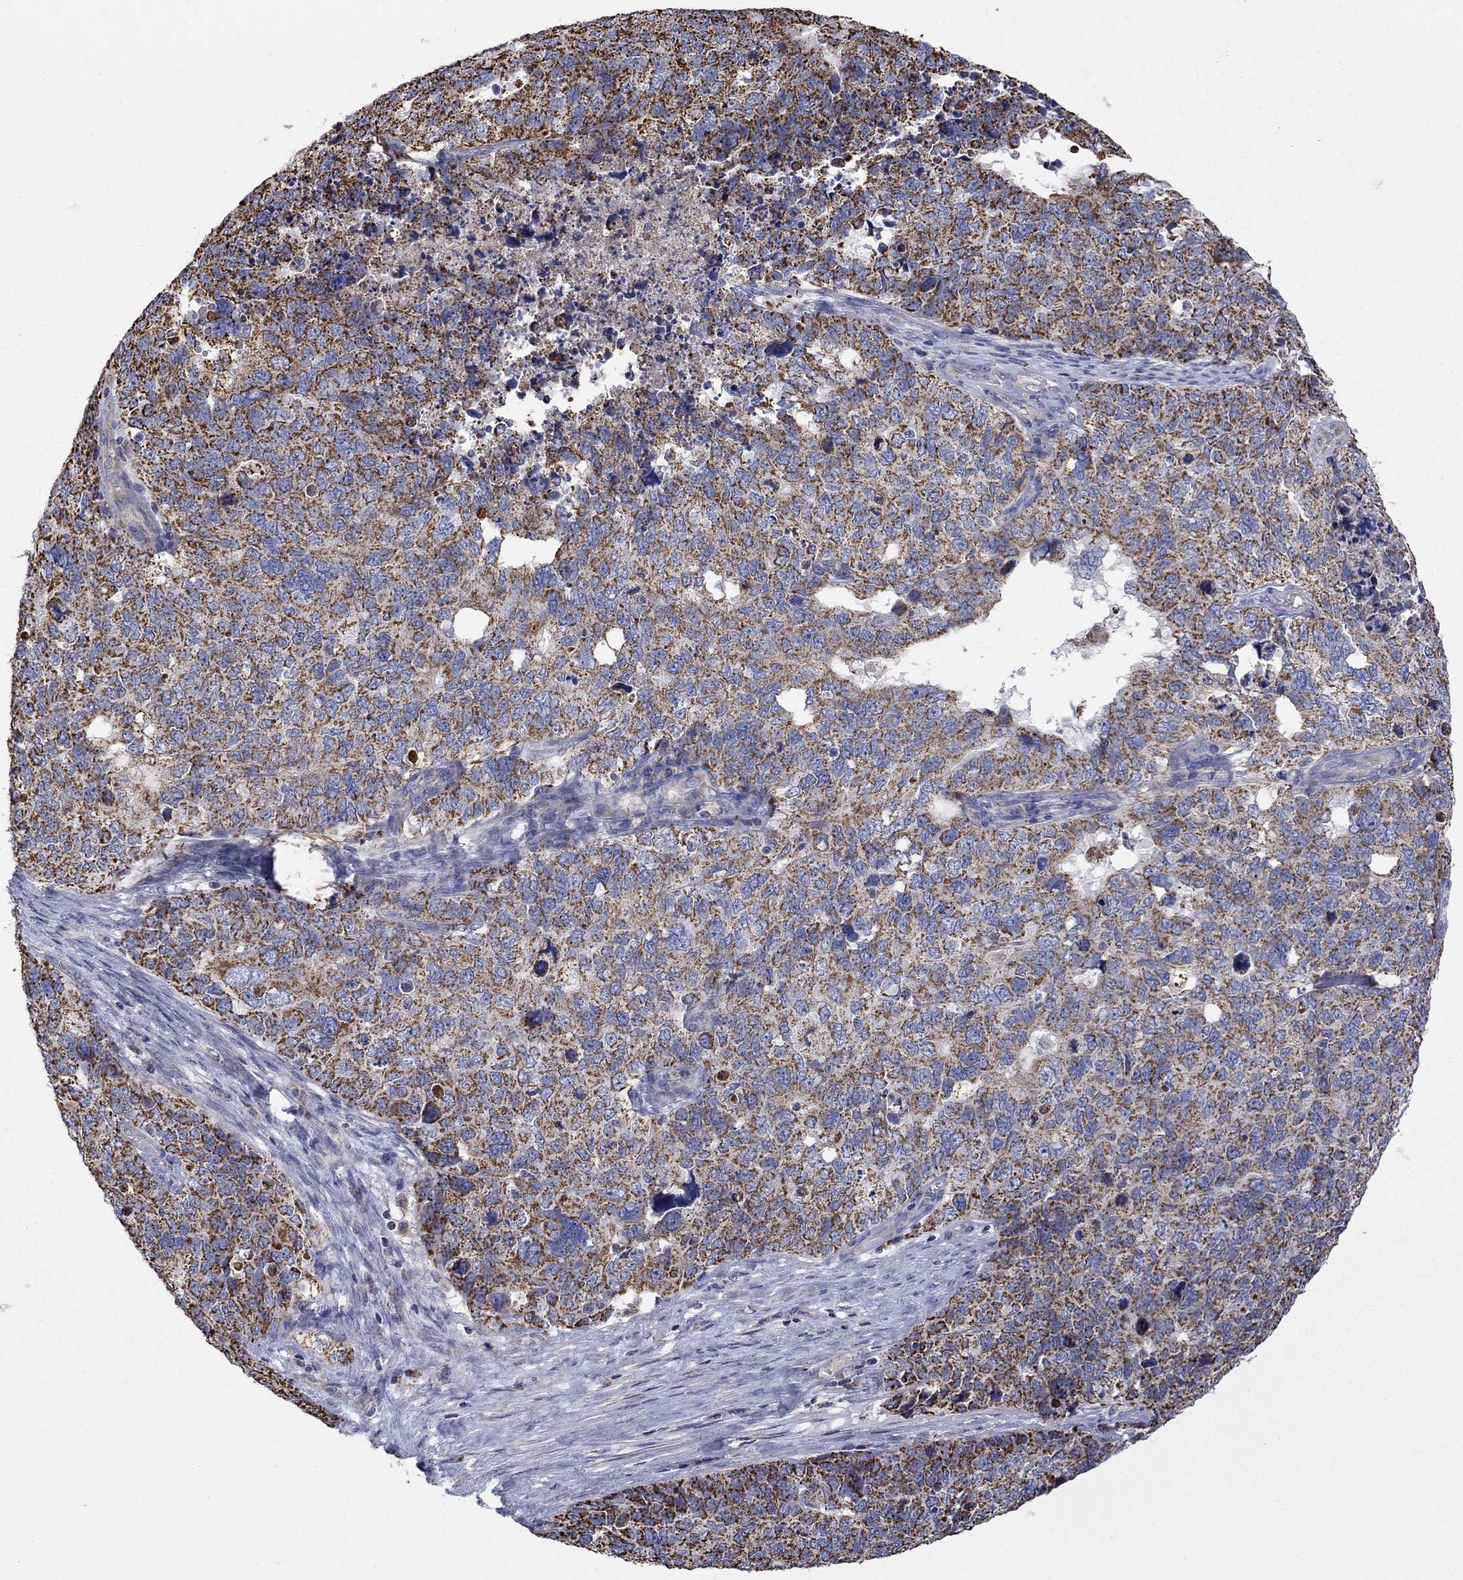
{"staining": {"intensity": "moderate", "quantity": ">75%", "location": "cytoplasmic/membranous"}, "tissue": "cervical cancer", "cell_type": "Tumor cells", "image_type": "cancer", "snomed": [{"axis": "morphology", "description": "Squamous cell carcinoma, NOS"}, {"axis": "topography", "description": "Cervix"}], "caption": "Cervical cancer stained with a protein marker demonstrates moderate staining in tumor cells.", "gene": "HPS5", "patient": {"sex": "female", "age": 63}}